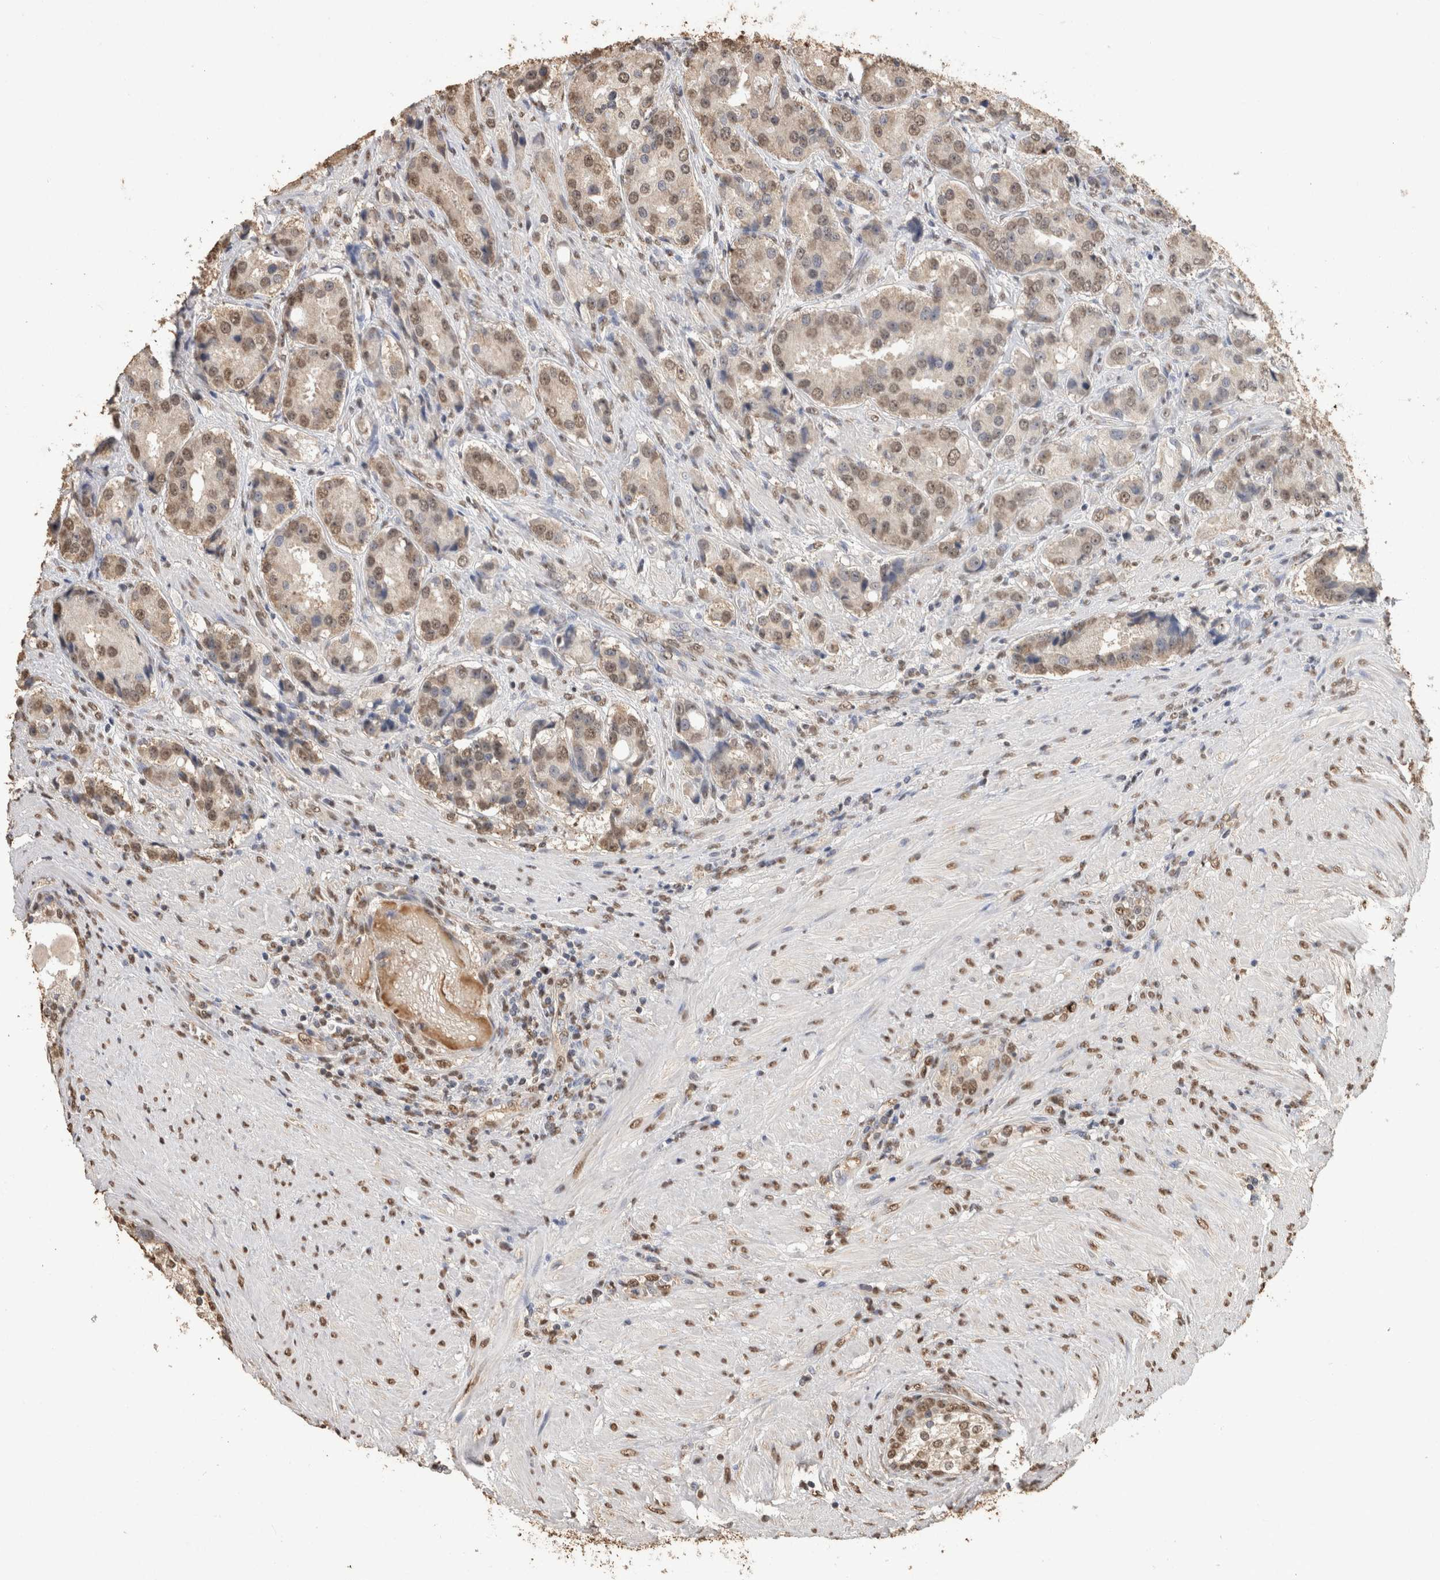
{"staining": {"intensity": "moderate", "quantity": ">75%", "location": "nuclear"}, "tissue": "prostate cancer", "cell_type": "Tumor cells", "image_type": "cancer", "snomed": [{"axis": "morphology", "description": "Adenocarcinoma, High grade"}, {"axis": "topography", "description": "Prostate"}], "caption": "Immunohistochemistry (IHC) staining of prostate cancer, which shows medium levels of moderate nuclear staining in about >75% of tumor cells indicating moderate nuclear protein staining. The staining was performed using DAB (brown) for protein detection and nuclei were counterstained in hematoxylin (blue).", "gene": "HAND2", "patient": {"sex": "male", "age": 60}}